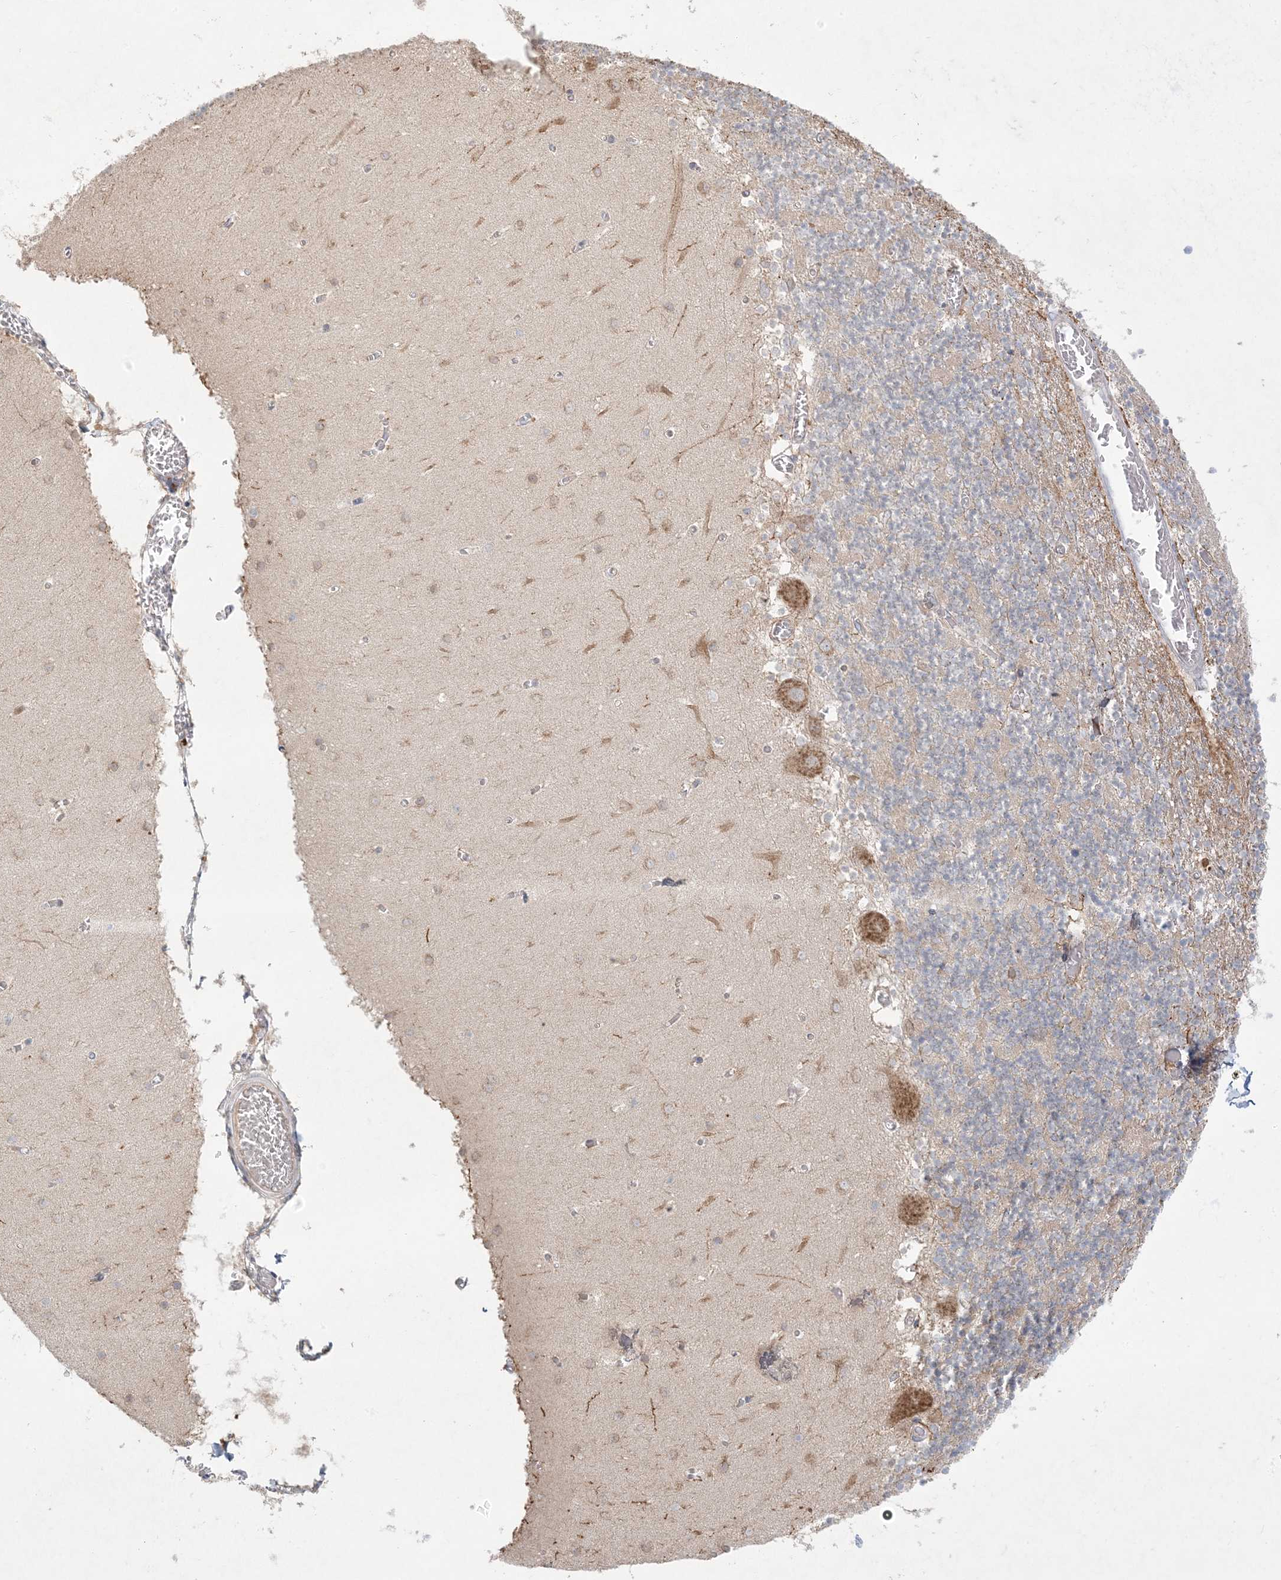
{"staining": {"intensity": "negative", "quantity": "none", "location": "none"}, "tissue": "cerebellum", "cell_type": "Cells in granular layer", "image_type": "normal", "snomed": [{"axis": "morphology", "description": "Normal tissue, NOS"}, {"axis": "topography", "description": "Cerebellum"}], "caption": "There is no significant staining in cells in granular layer of cerebellum. (Stains: DAB immunohistochemistry (IHC) with hematoxylin counter stain, Microscopy: brightfield microscopy at high magnification).", "gene": "MMGT1", "patient": {"sex": "female", "age": 28}}